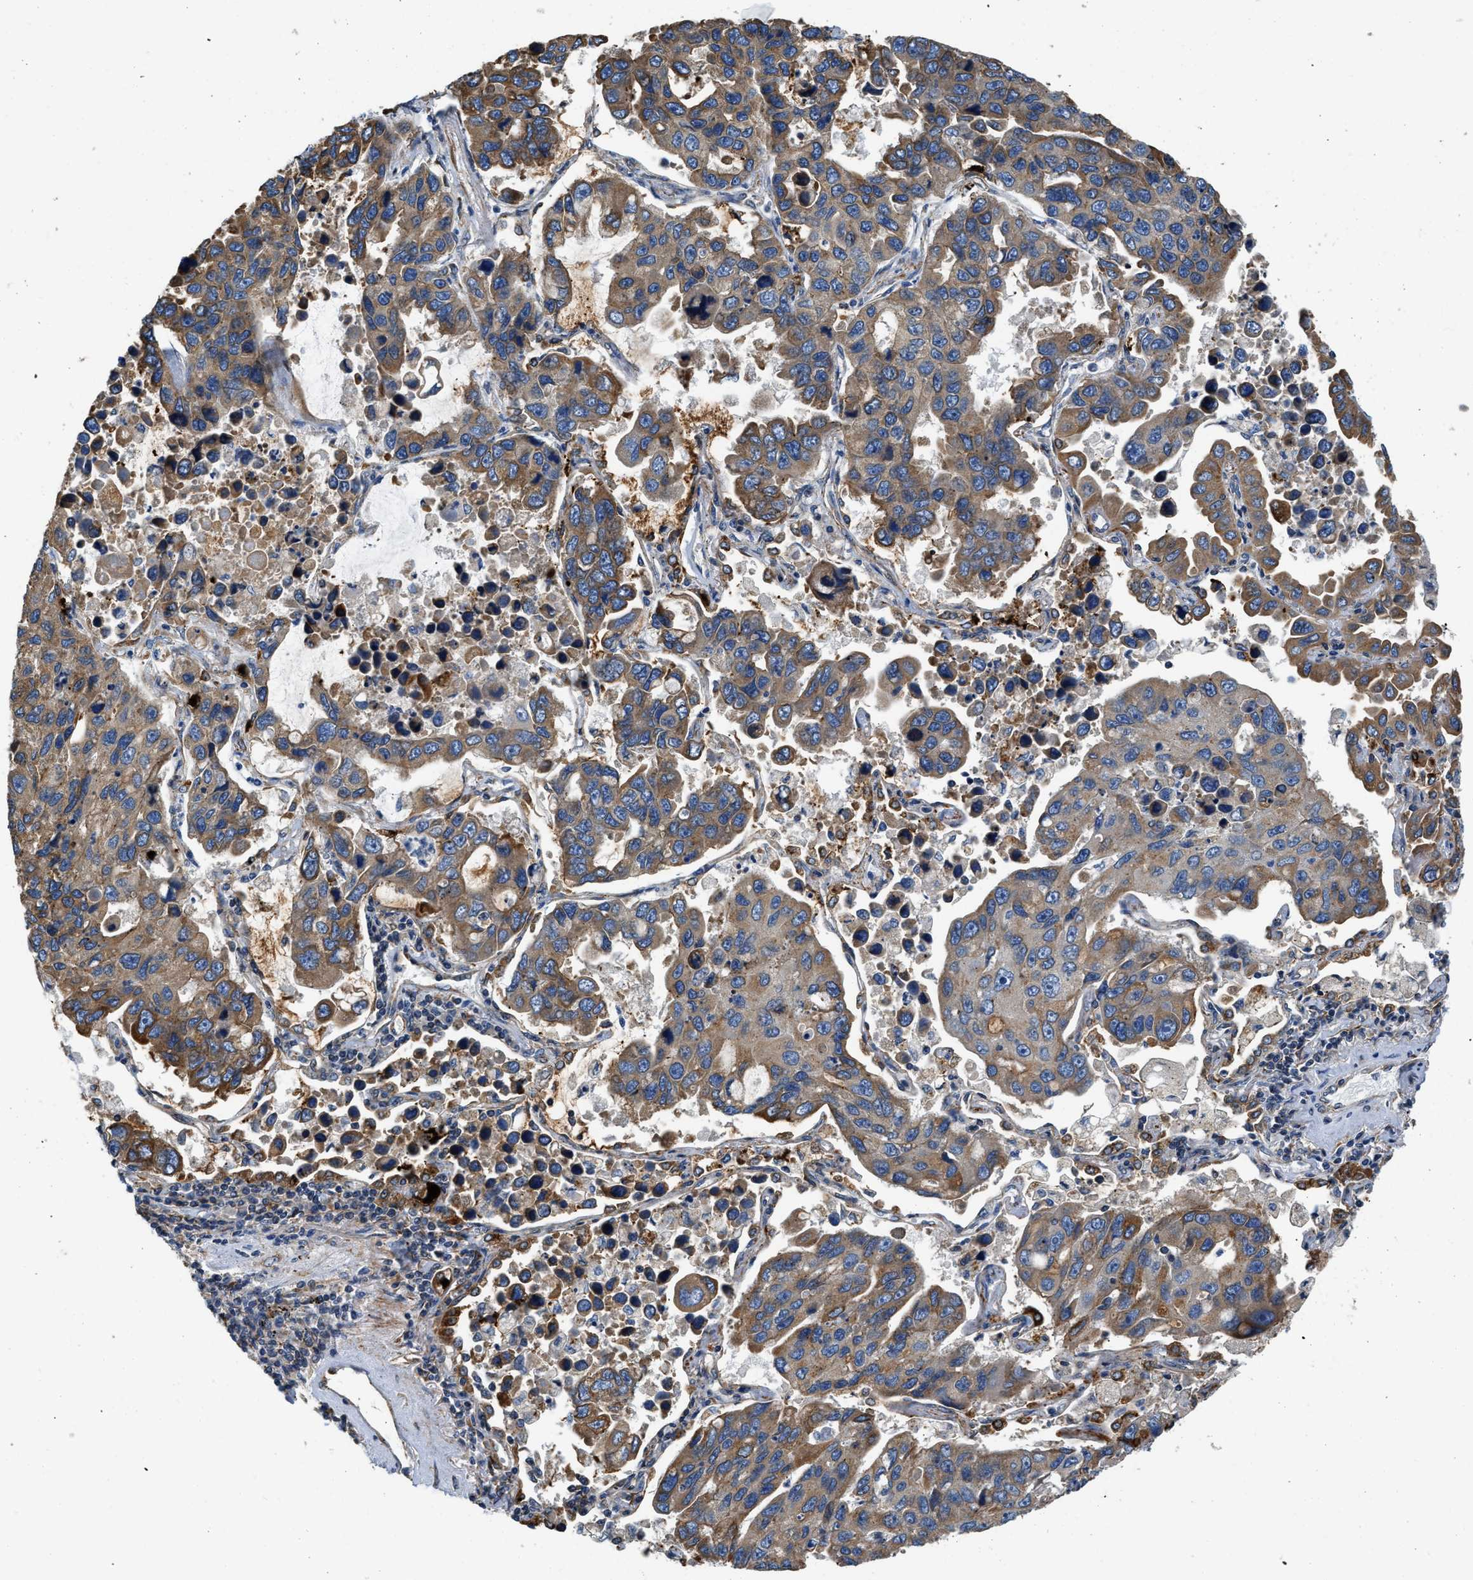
{"staining": {"intensity": "moderate", "quantity": ">75%", "location": "cytoplasmic/membranous"}, "tissue": "lung cancer", "cell_type": "Tumor cells", "image_type": "cancer", "snomed": [{"axis": "morphology", "description": "Adenocarcinoma, NOS"}, {"axis": "topography", "description": "Lung"}], "caption": "This micrograph demonstrates immunohistochemistry (IHC) staining of human lung adenocarcinoma, with medium moderate cytoplasmic/membranous staining in approximately >75% of tumor cells.", "gene": "ARL6IP5", "patient": {"sex": "male", "age": 64}}